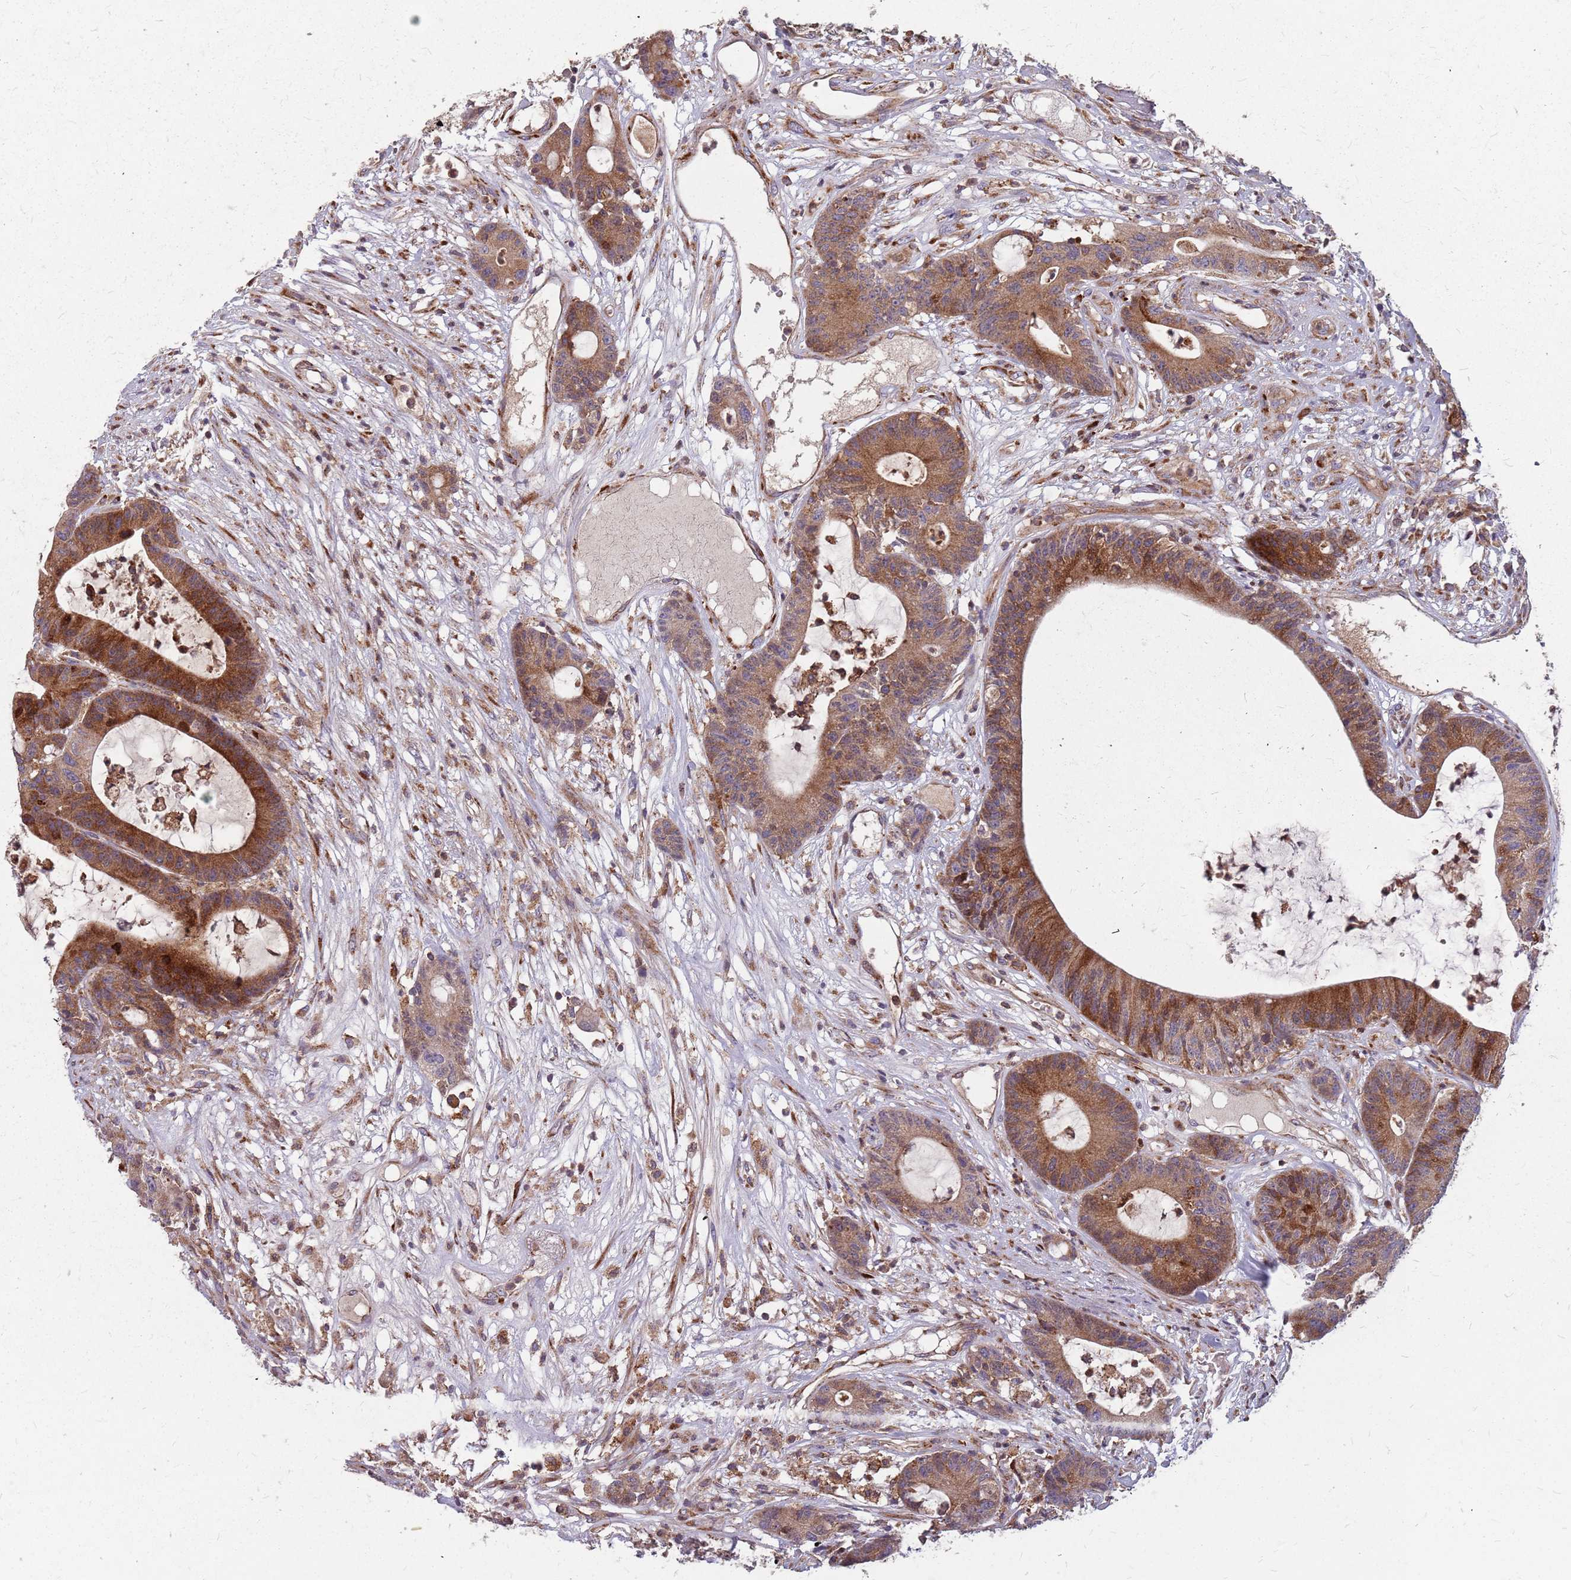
{"staining": {"intensity": "strong", "quantity": ">75%", "location": "cytoplasmic/membranous"}, "tissue": "colorectal cancer", "cell_type": "Tumor cells", "image_type": "cancer", "snomed": [{"axis": "morphology", "description": "Adenocarcinoma, NOS"}, {"axis": "topography", "description": "Colon"}], "caption": "The micrograph exhibits staining of colorectal adenocarcinoma, revealing strong cytoplasmic/membranous protein expression (brown color) within tumor cells.", "gene": "NME4", "patient": {"sex": "female", "age": 84}}